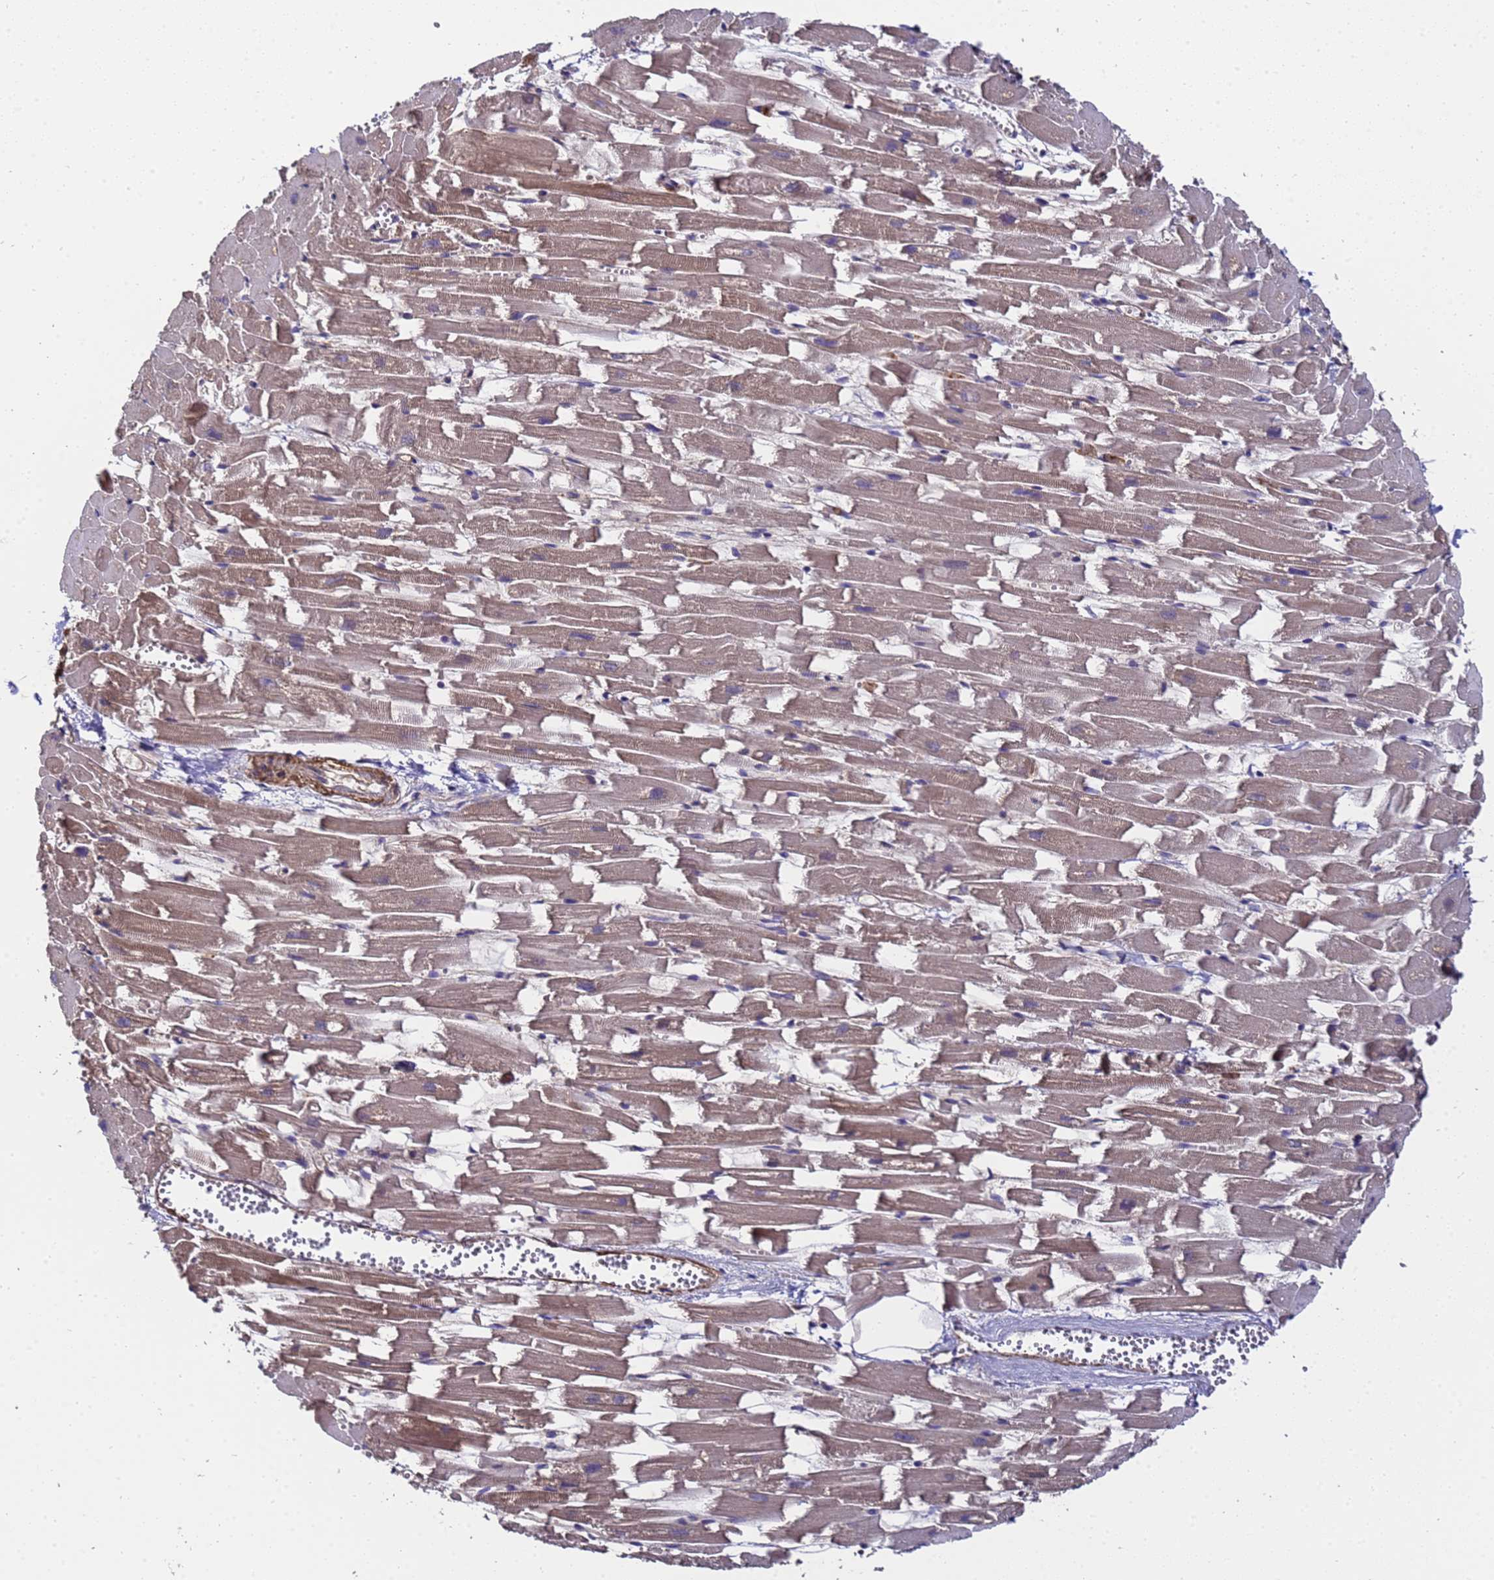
{"staining": {"intensity": "moderate", "quantity": ">75%", "location": "cytoplasmic/membranous"}, "tissue": "heart muscle", "cell_type": "Cardiomyocytes", "image_type": "normal", "snomed": [{"axis": "morphology", "description": "Normal tissue, NOS"}, {"axis": "topography", "description": "Heart"}], "caption": "Moderate cytoplasmic/membranous staining for a protein is identified in about >75% of cardiomyocytes of benign heart muscle using IHC.", "gene": "GSTCD", "patient": {"sex": "female", "age": 64}}